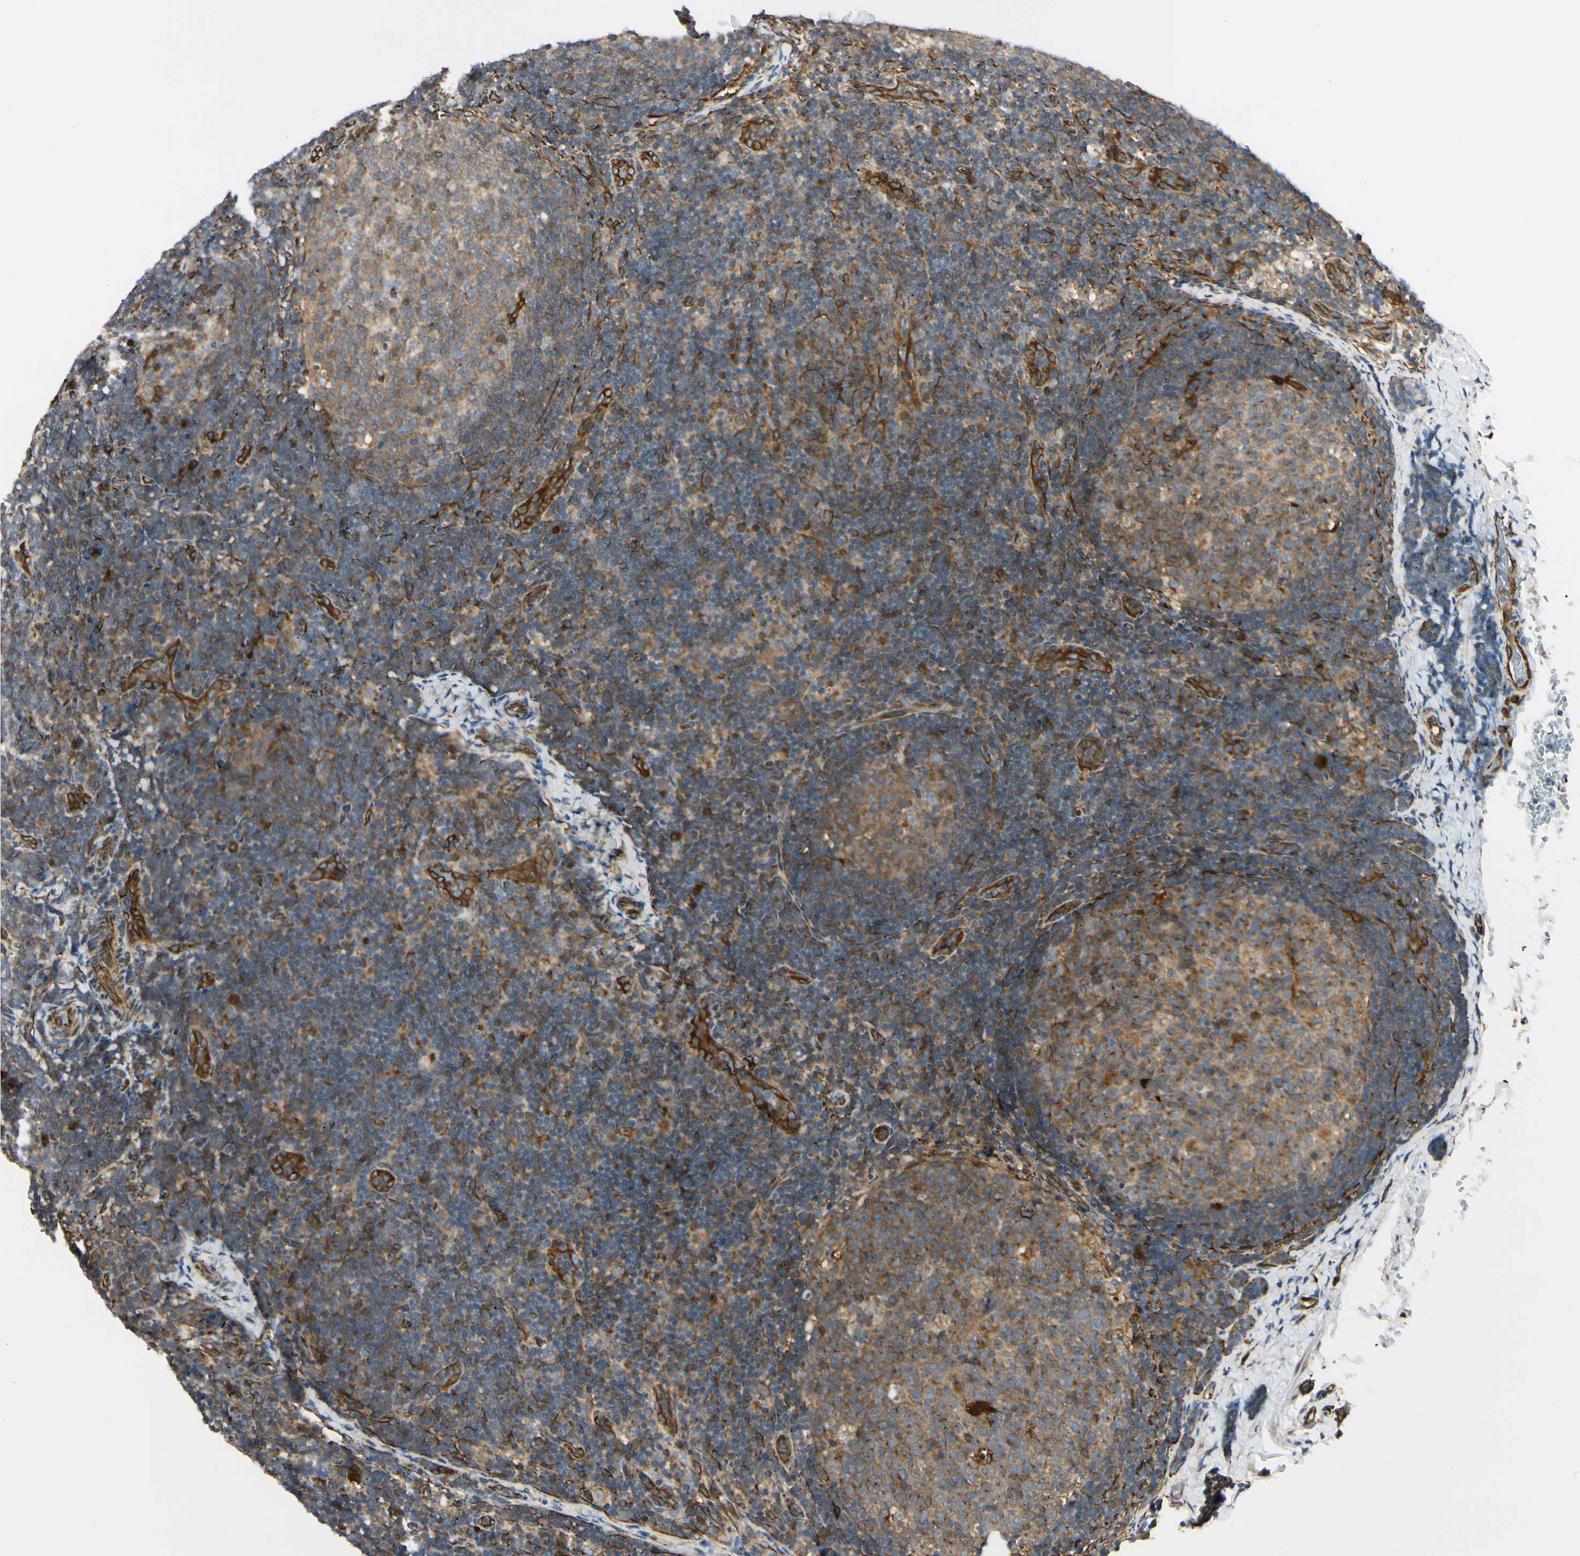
{"staining": {"intensity": "strong", "quantity": "<25%", "location": "cytoplasmic/membranous"}, "tissue": "lymph node", "cell_type": "Germinal center cells", "image_type": "normal", "snomed": [{"axis": "morphology", "description": "Normal tissue, NOS"}, {"axis": "topography", "description": "Lymph node"}], "caption": "A brown stain highlights strong cytoplasmic/membranous expression of a protein in germinal center cells of normal lymph node. The staining was performed using DAB (3,3'-diaminobenzidine), with brown indicating positive protein expression. Nuclei are stained blue with hematoxylin.", "gene": "FTH1", "patient": {"sex": "female", "age": 14}}